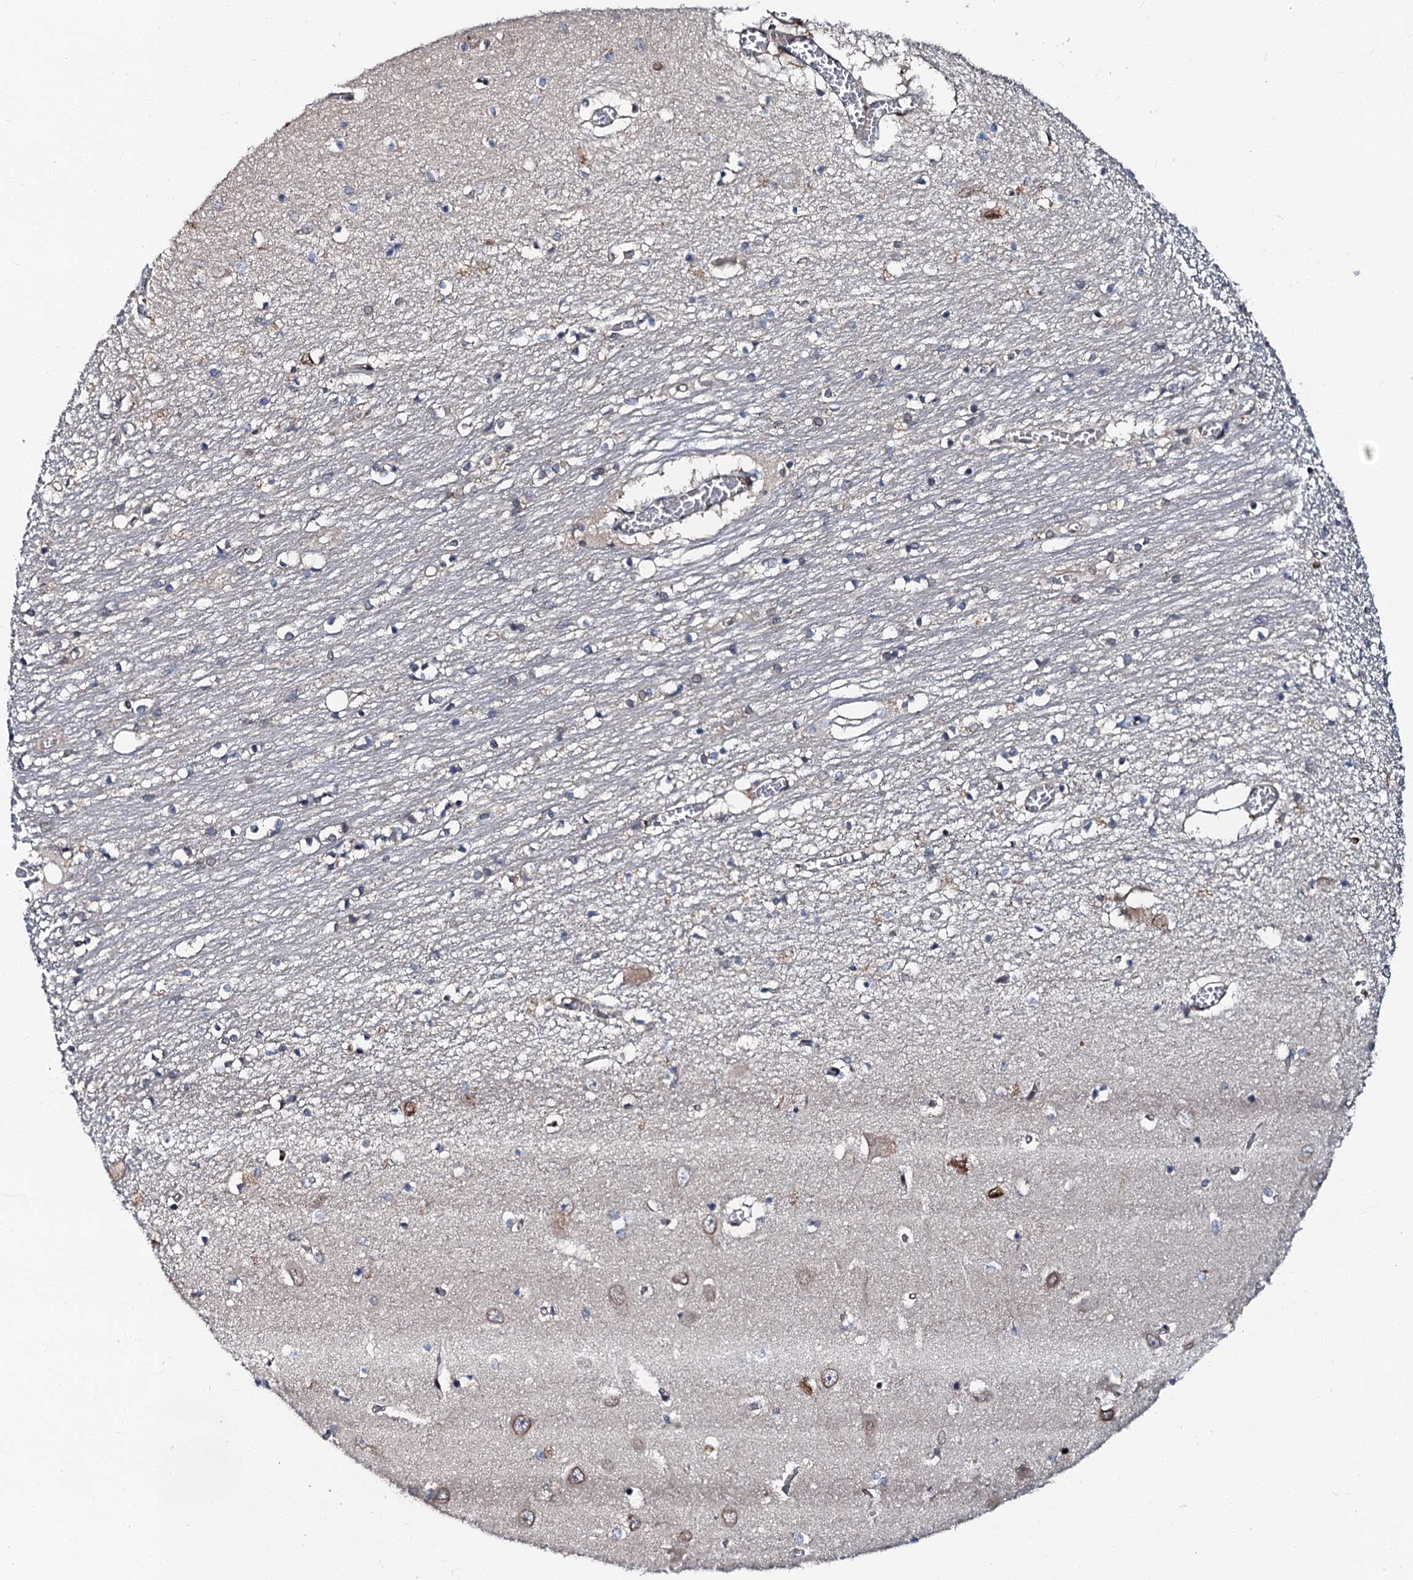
{"staining": {"intensity": "weak", "quantity": "<25%", "location": "cytoplasmic/membranous"}, "tissue": "hippocampus", "cell_type": "Glial cells", "image_type": "normal", "snomed": [{"axis": "morphology", "description": "Normal tissue, NOS"}, {"axis": "topography", "description": "Hippocampus"}], "caption": "There is no significant staining in glial cells of hippocampus.", "gene": "N4BP1", "patient": {"sex": "male", "age": 70}}